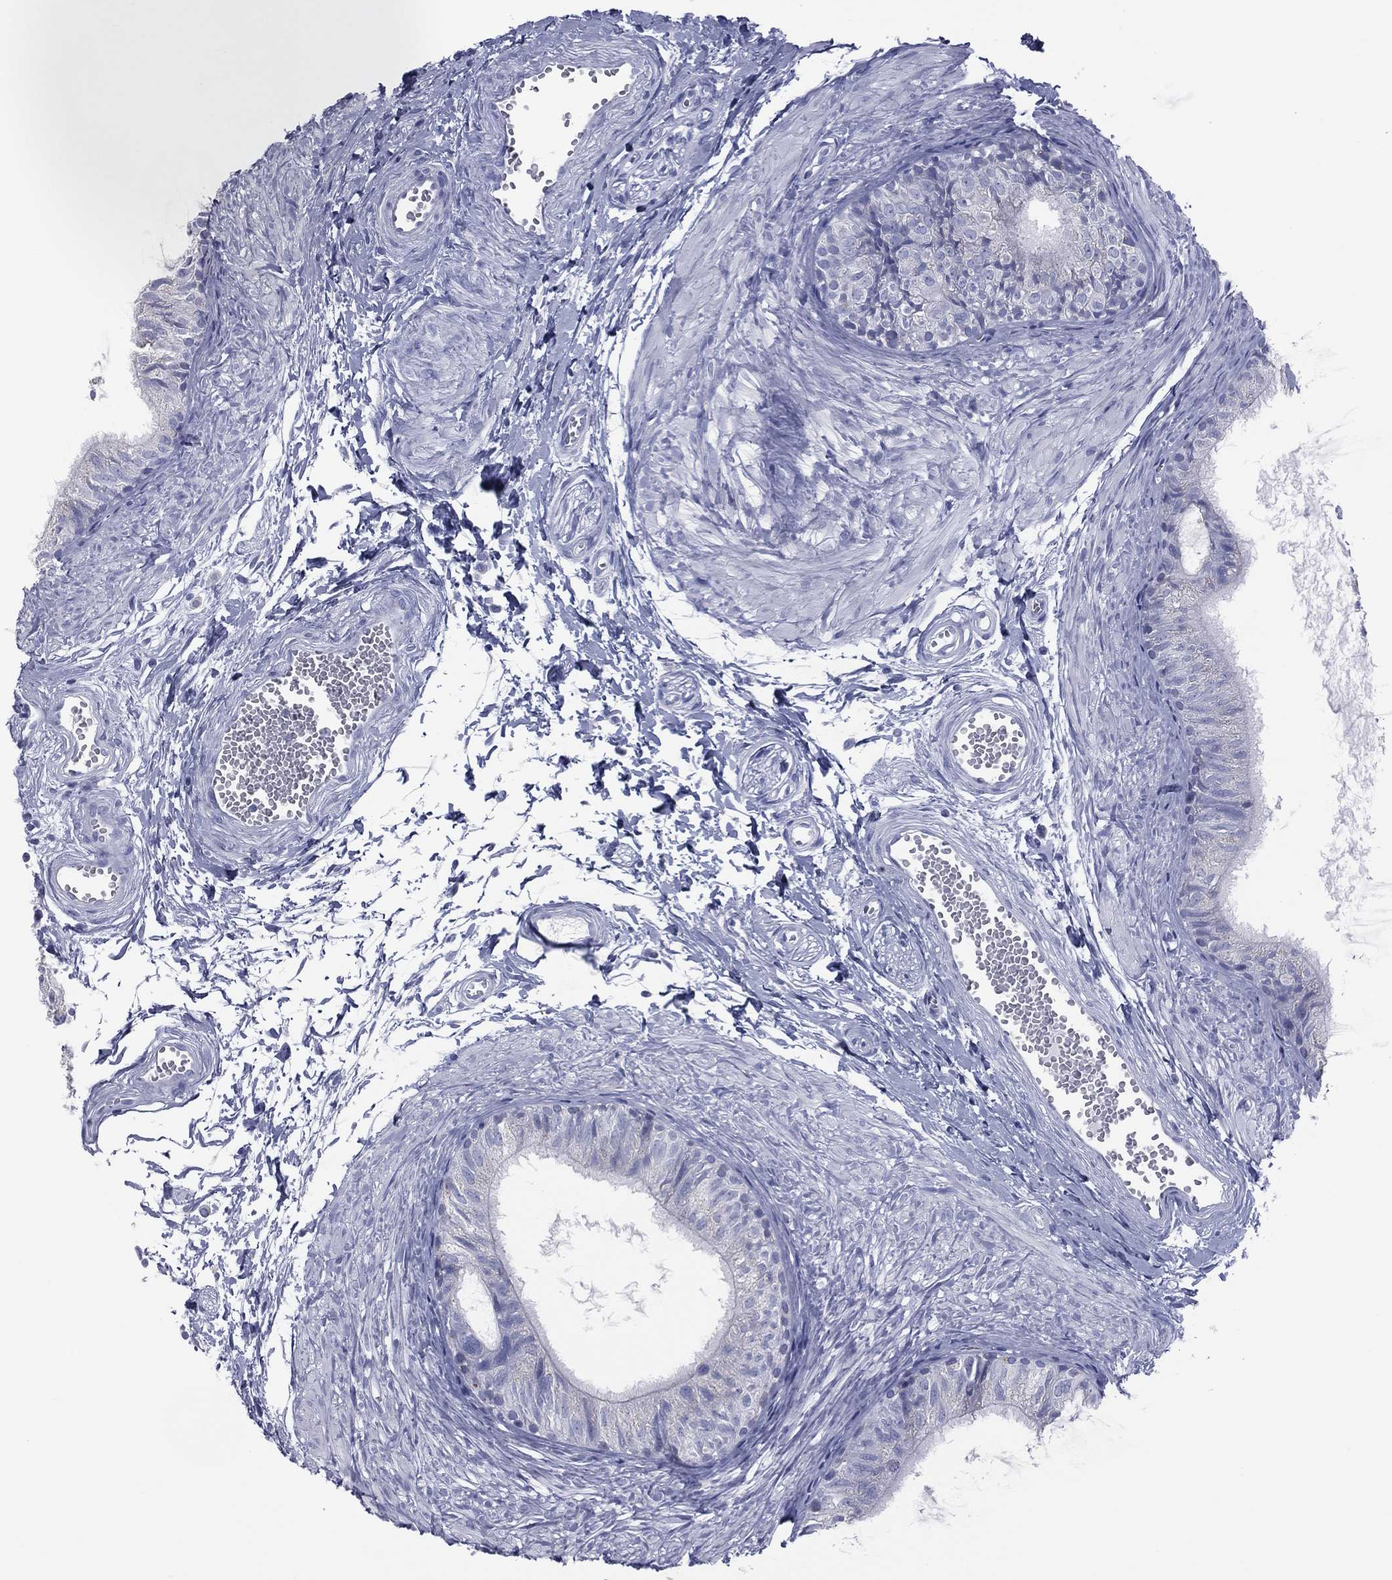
{"staining": {"intensity": "negative", "quantity": "none", "location": "none"}, "tissue": "epididymis", "cell_type": "Glandular cells", "image_type": "normal", "snomed": [{"axis": "morphology", "description": "Normal tissue, NOS"}, {"axis": "topography", "description": "Epididymis"}], "caption": "This is an immunohistochemistry photomicrograph of unremarkable human epididymis. There is no expression in glandular cells.", "gene": "MLN", "patient": {"sex": "male", "age": 22}}